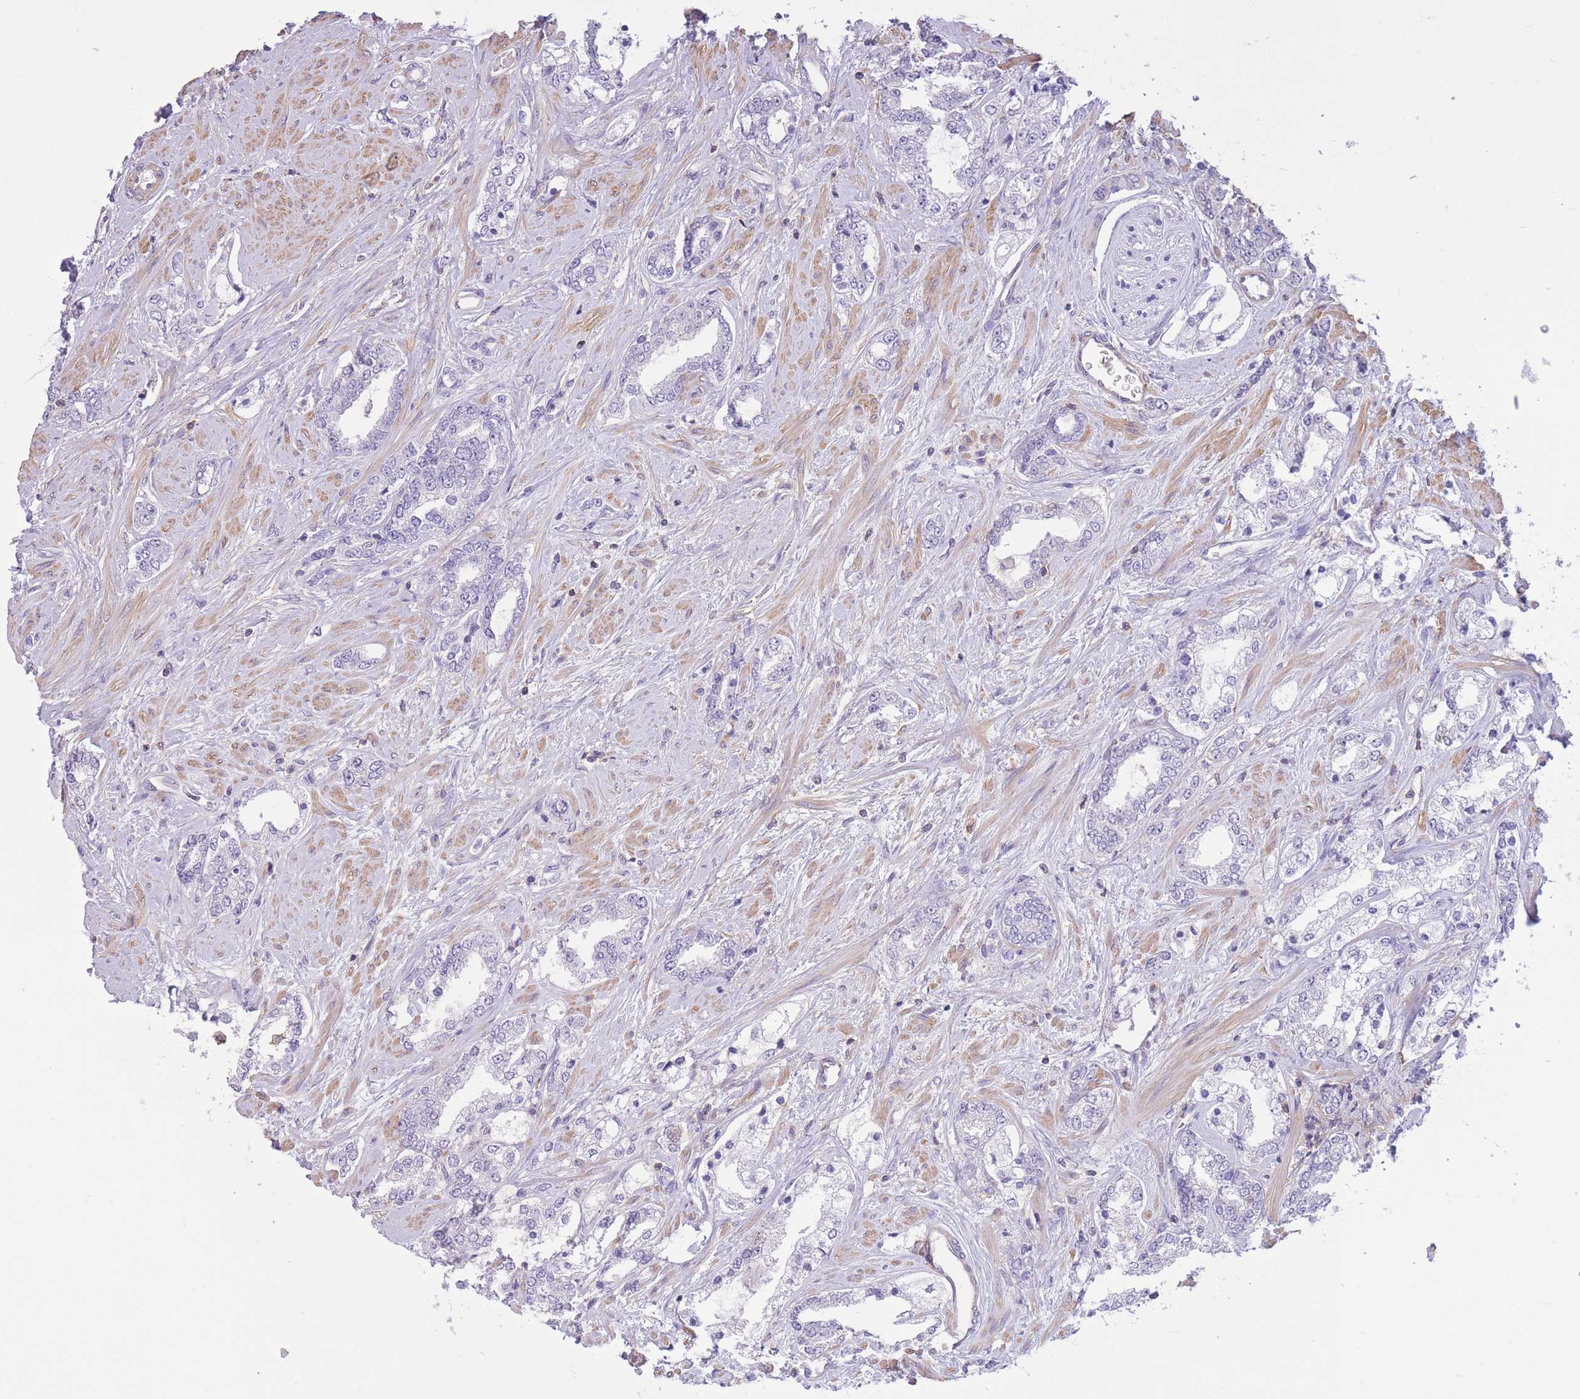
{"staining": {"intensity": "negative", "quantity": "none", "location": "none"}, "tissue": "prostate cancer", "cell_type": "Tumor cells", "image_type": "cancer", "snomed": [{"axis": "morphology", "description": "Adenocarcinoma, High grade"}, {"axis": "topography", "description": "Prostate"}], "caption": "IHC image of neoplastic tissue: prostate cancer stained with DAB displays no significant protein positivity in tumor cells. (Brightfield microscopy of DAB (3,3'-diaminobenzidine) immunohistochemistry (IHC) at high magnification).", "gene": "PDHA1", "patient": {"sex": "male", "age": 64}}